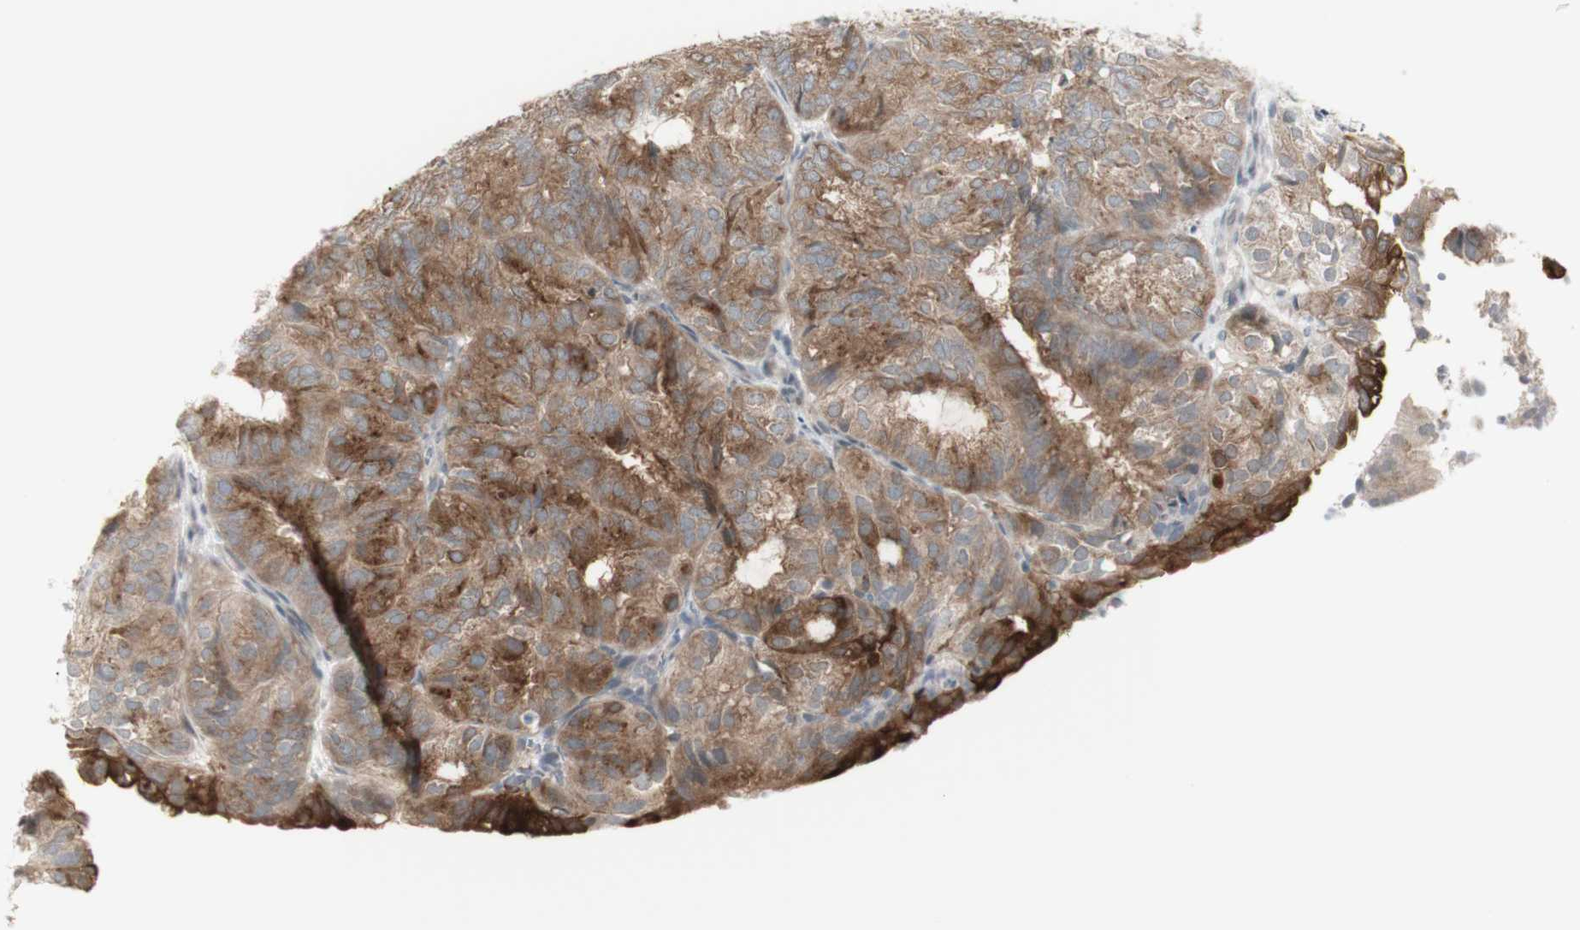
{"staining": {"intensity": "moderate", "quantity": ">75%", "location": "cytoplasmic/membranous"}, "tissue": "endometrial cancer", "cell_type": "Tumor cells", "image_type": "cancer", "snomed": [{"axis": "morphology", "description": "Adenocarcinoma, NOS"}, {"axis": "topography", "description": "Uterus"}], "caption": "DAB immunohistochemical staining of human endometrial cancer reveals moderate cytoplasmic/membranous protein expression in about >75% of tumor cells.", "gene": "C1orf116", "patient": {"sex": "female", "age": 60}}